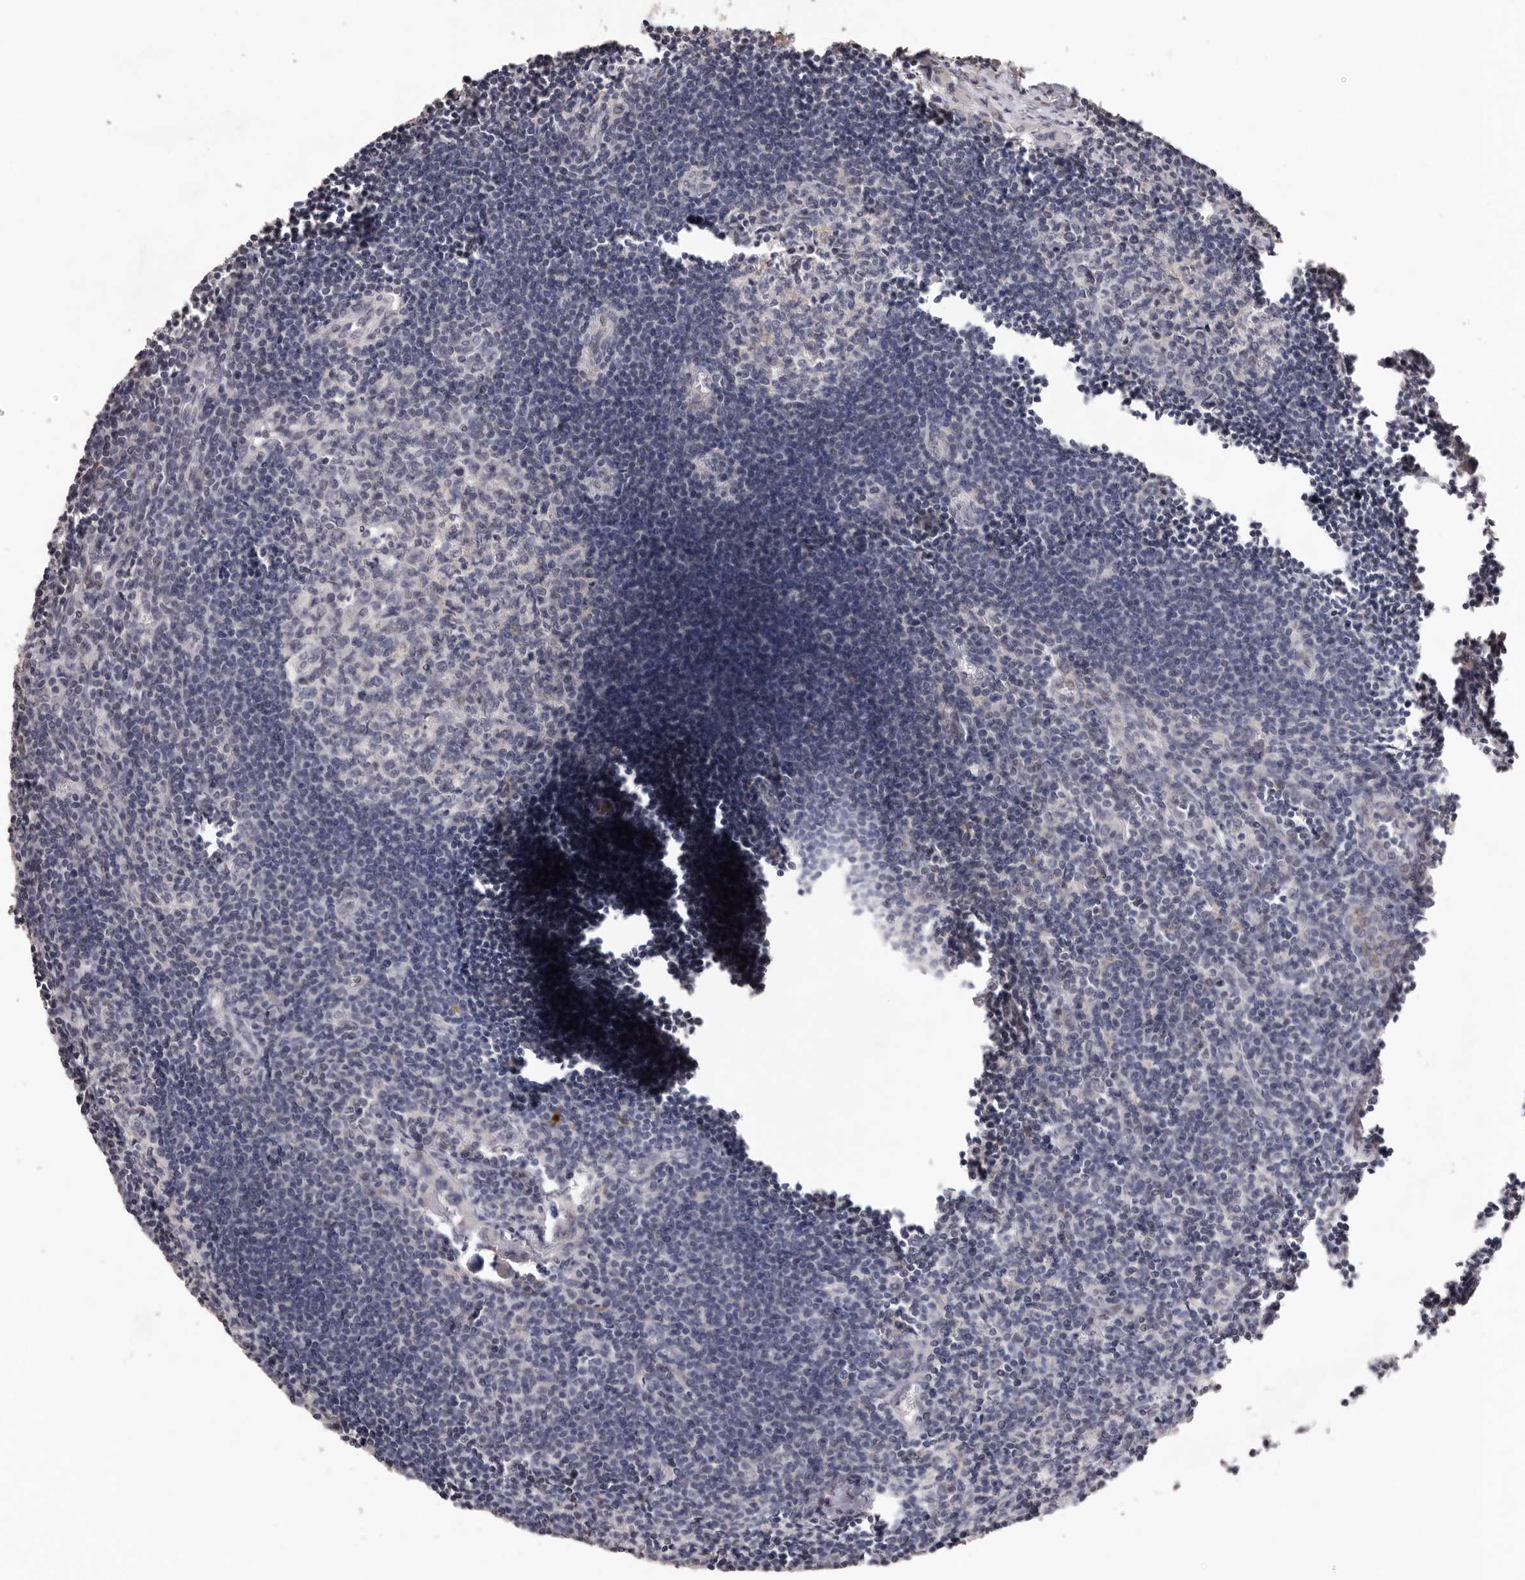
{"staining": {"intensity": "negative", "quantity": "none", "location": "none"}, "tissue": "lymph node", "cell_type": "Germinal center cells", "image_type": "normal", "snomed": [{"axis": "morphology", "description": "Normal tissue, NOS"}, {"axis": "morphology", "description": "Malignant melanoma, Metastatic site"}, {"axis": "topography", "description": "Lymph node"}], "caption": "Protein analysis of unremarkable lymph node shows no significant expression in germinal center cells. (DAB immunohistochemistry, high magnification).", "gene": "SULT1E1", "patient": {"sex": "male", "age": 41}}